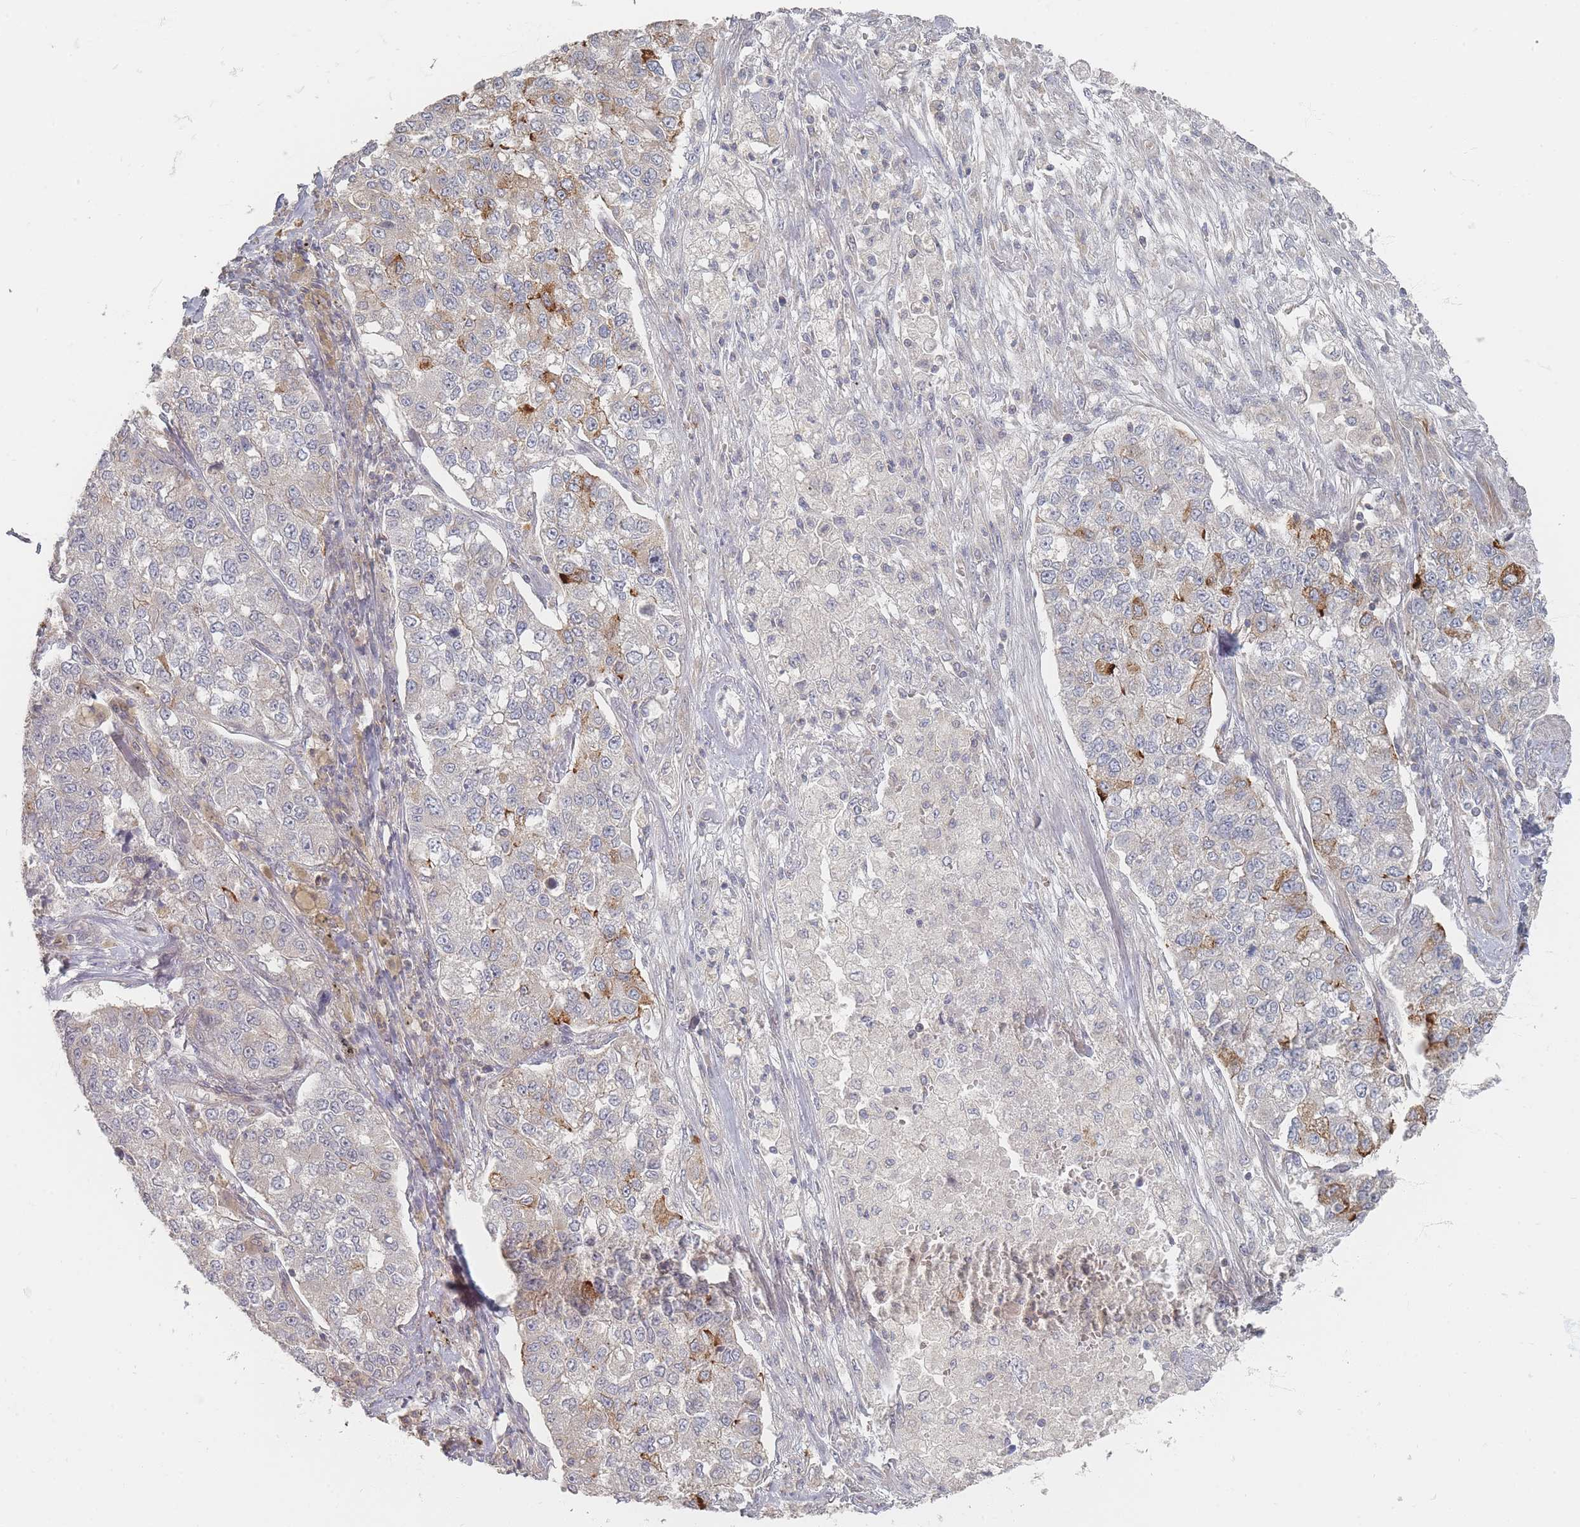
{"staining": {"intensity": "moderate", "quantity": "<25%", "location": "cytoplasmic/membranous"}, "tissue": "lung cancer", "cell_type": "Tumor cells", "image_type": "cancer", "snomed": [{"axis": "morphology", "description": "Adenocarcinoma, NOS"}, {"axis": "topography", "description": "Lung"}], "caption": "Protein expression analysis of adenocarcinoma (lung) demonstrates moderate cytoplasmic/membranous expression in about <25% of tumor cells.", "gene": "GLE1", "patient": {"sex": "male", "age": 49}}